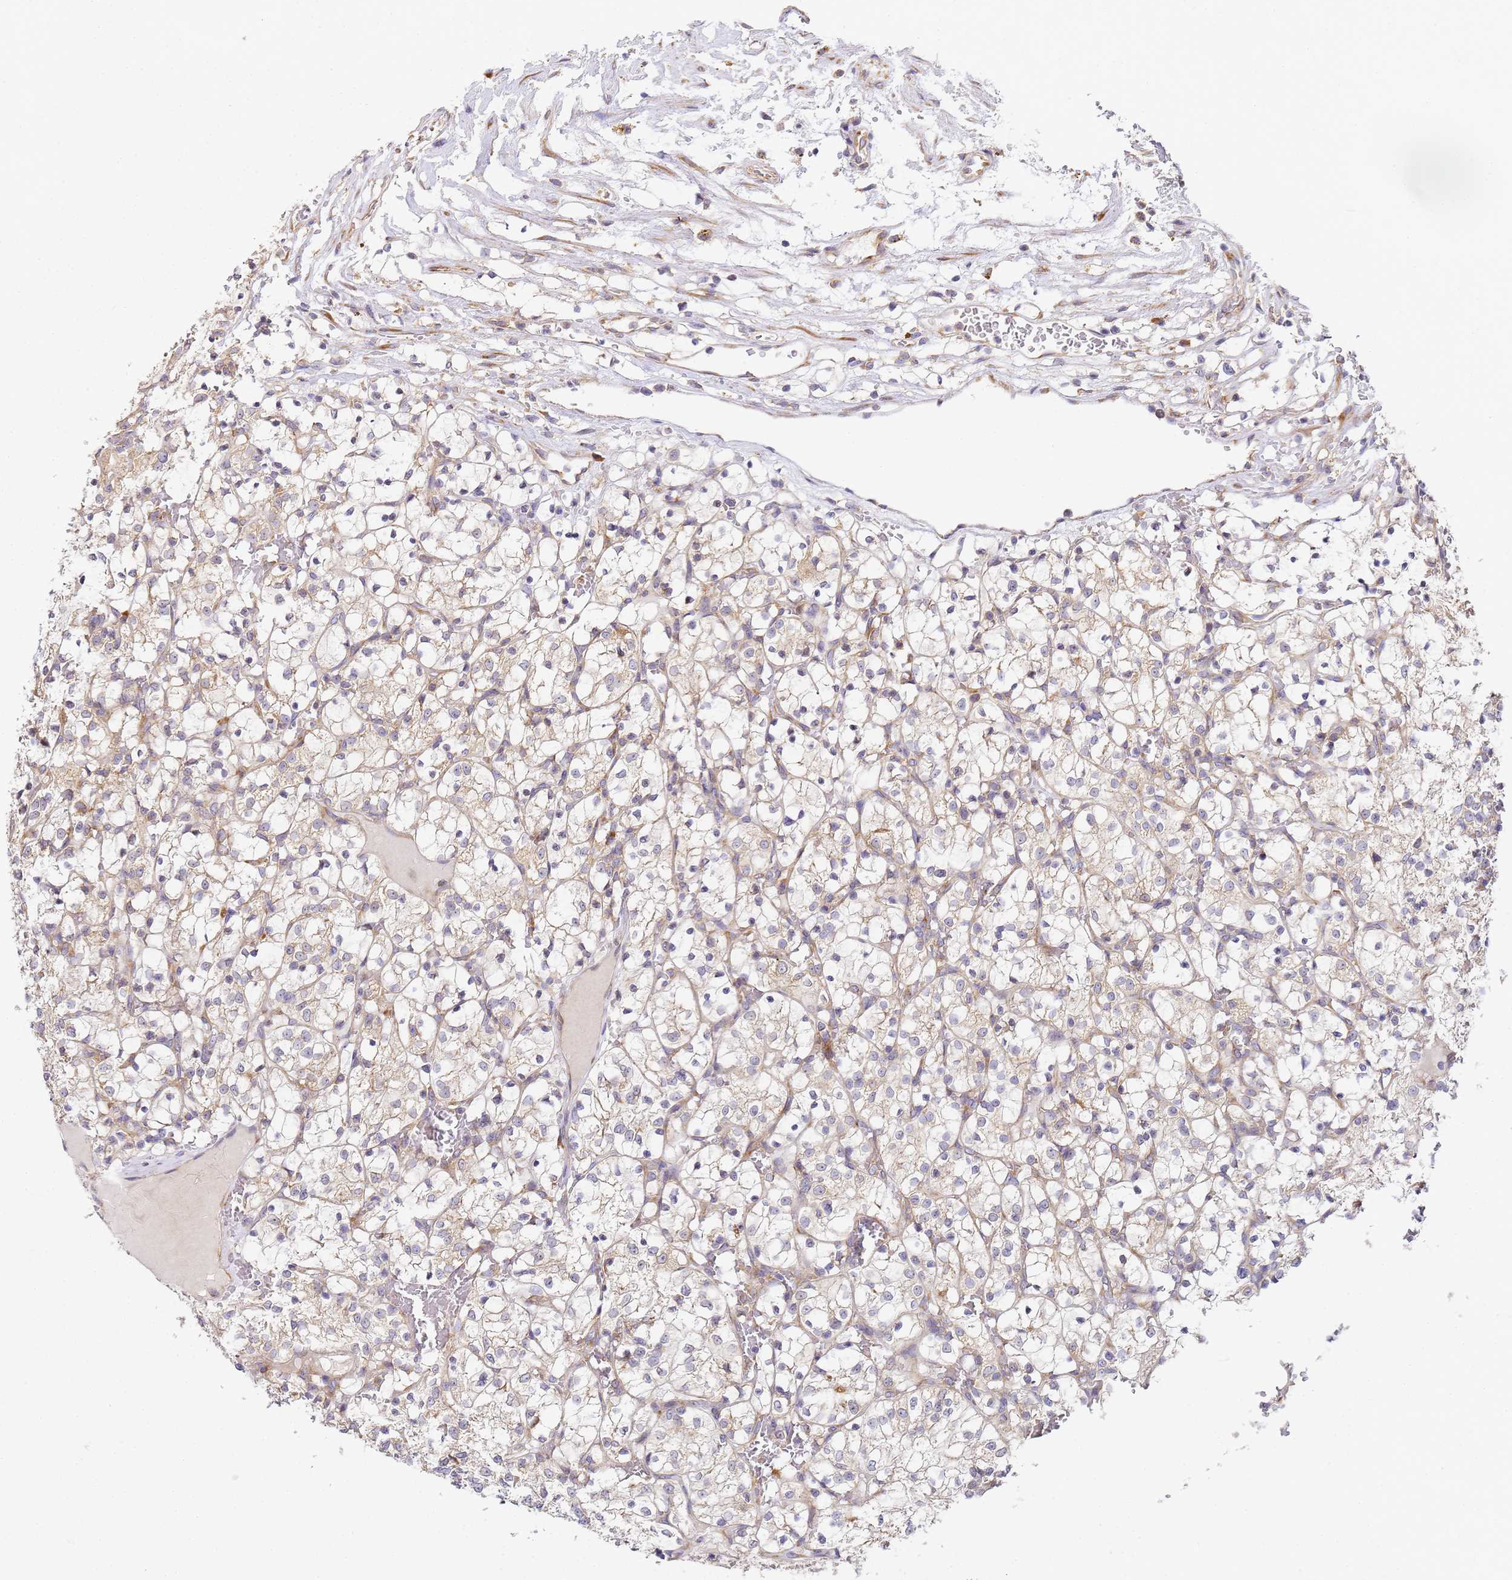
{"staining": {"intensity": "weak", "quantity": "<25%", "location": "cytoplasmic/membranous"}, "tissue": "renal cancer", "cell_type": "Tumor cells", "image_type": "cancer", "snomed": [{"axis": "morphology", "description": "Adenocarcinoma, NOS"}, {"axis": "topography", "description": "Kidney"}], "caption": "Image shows no protein positivity in tumor cells of renal cancer (adenocarcinoma) tissue. Brightfield microscopy of immunohistochemistry stained with DAB (3,3'-diaminobenzidine) (brown) and hematoxylin (blue), captured at high magnification.", "gene": "RPL13A", "patient": {"sex": "female", "age": 69}}